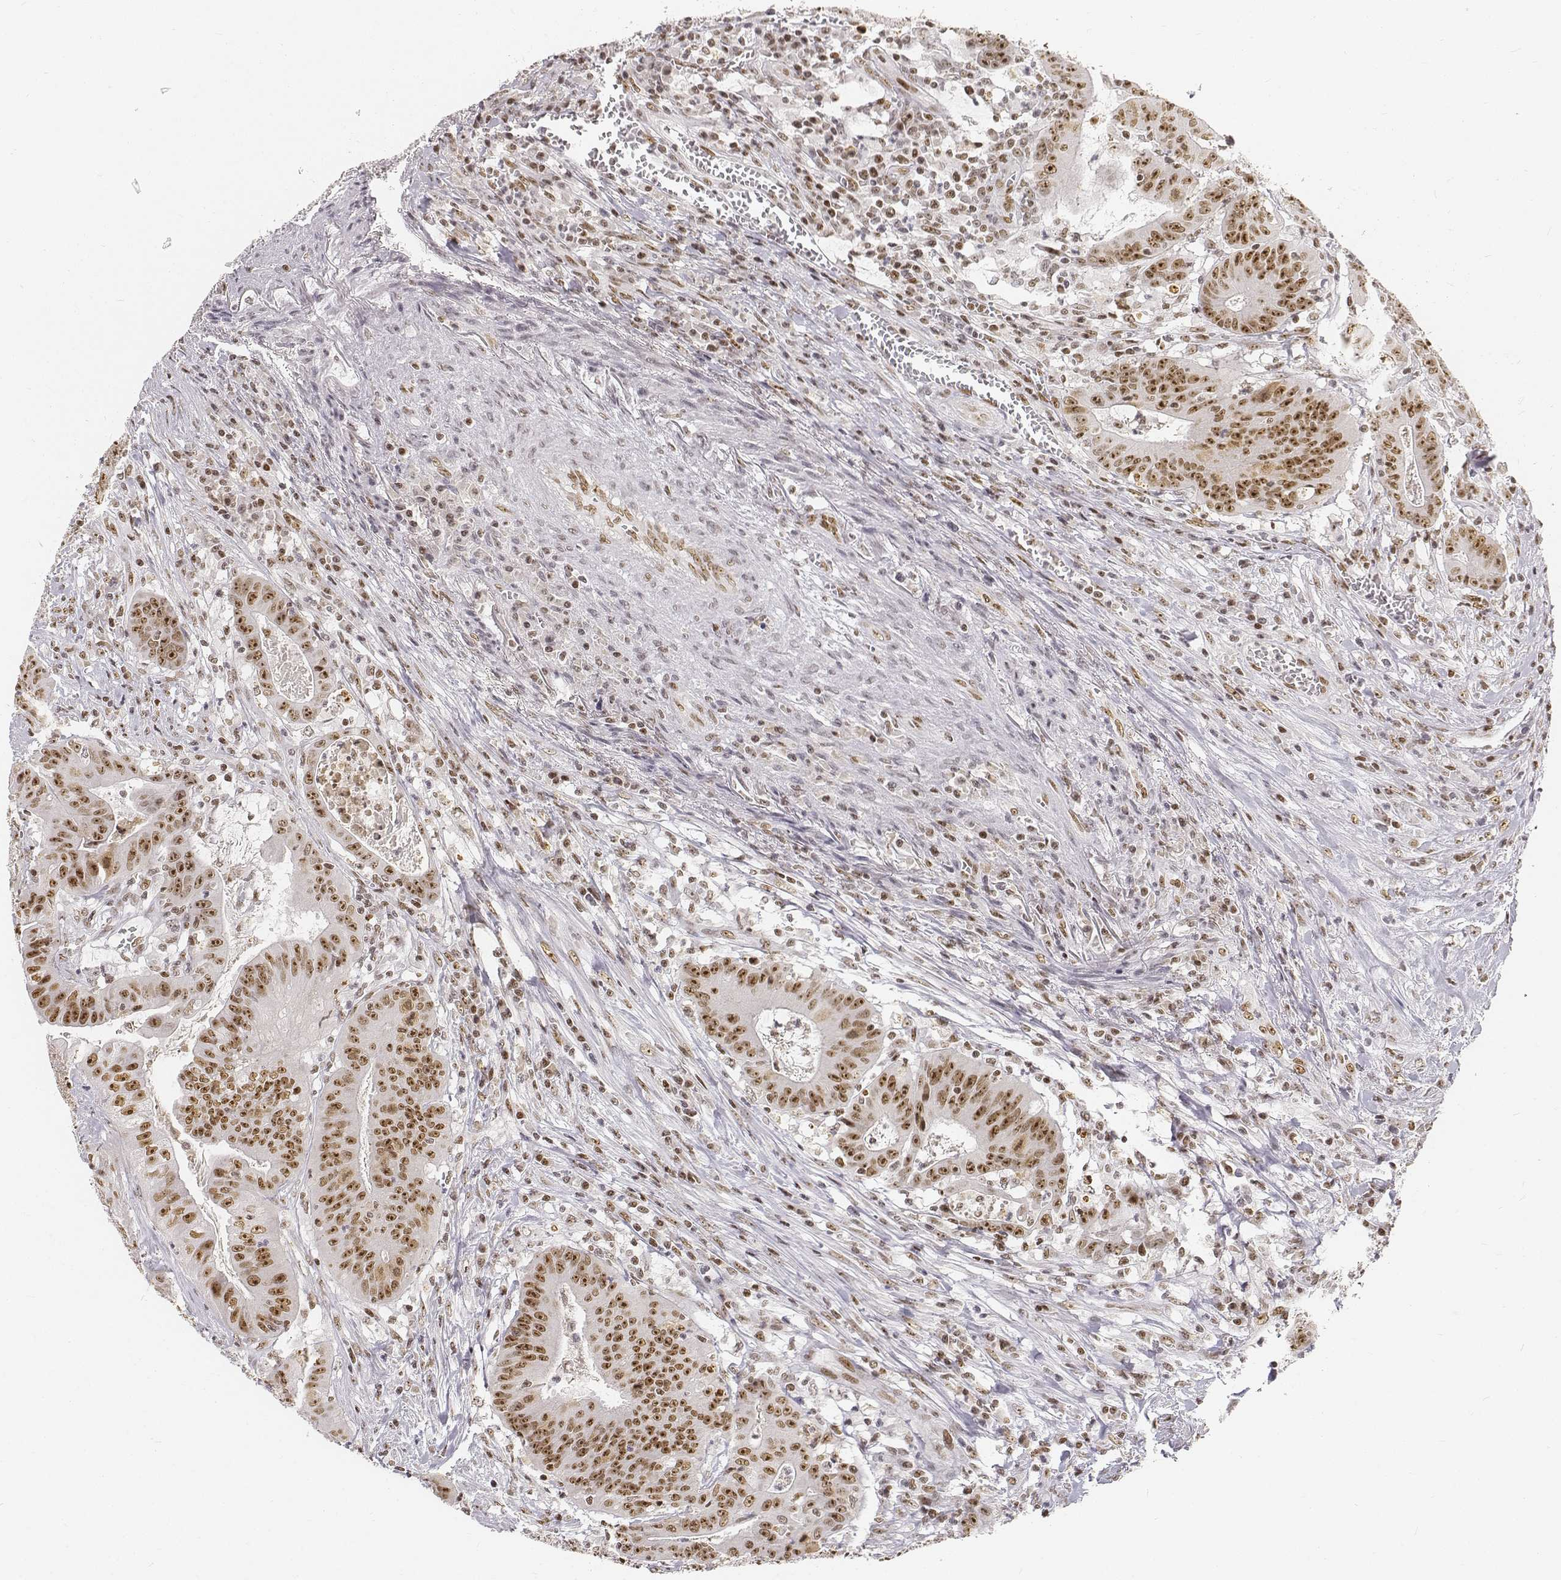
{"staining": {"intensity": "moderate", "quantity": ">75%", "location": "nuclear"}, "tissue": "colorectal cancer", "cell_type": "Tumor cells", "image_type": "cancer", "snomed": [{"axis": "morphology", "description": "Adenocarcinoma, NOS"}, {"axis": "topography", "description": "Colon"}], "caption": "Protein expression analysis of colorectal cancer (adenocarcinoma) shows moderate nuclear positivity in about >75% of tumor cells.", "gene": "PHF6", "patient": {"sex": "male", "age": 33}}